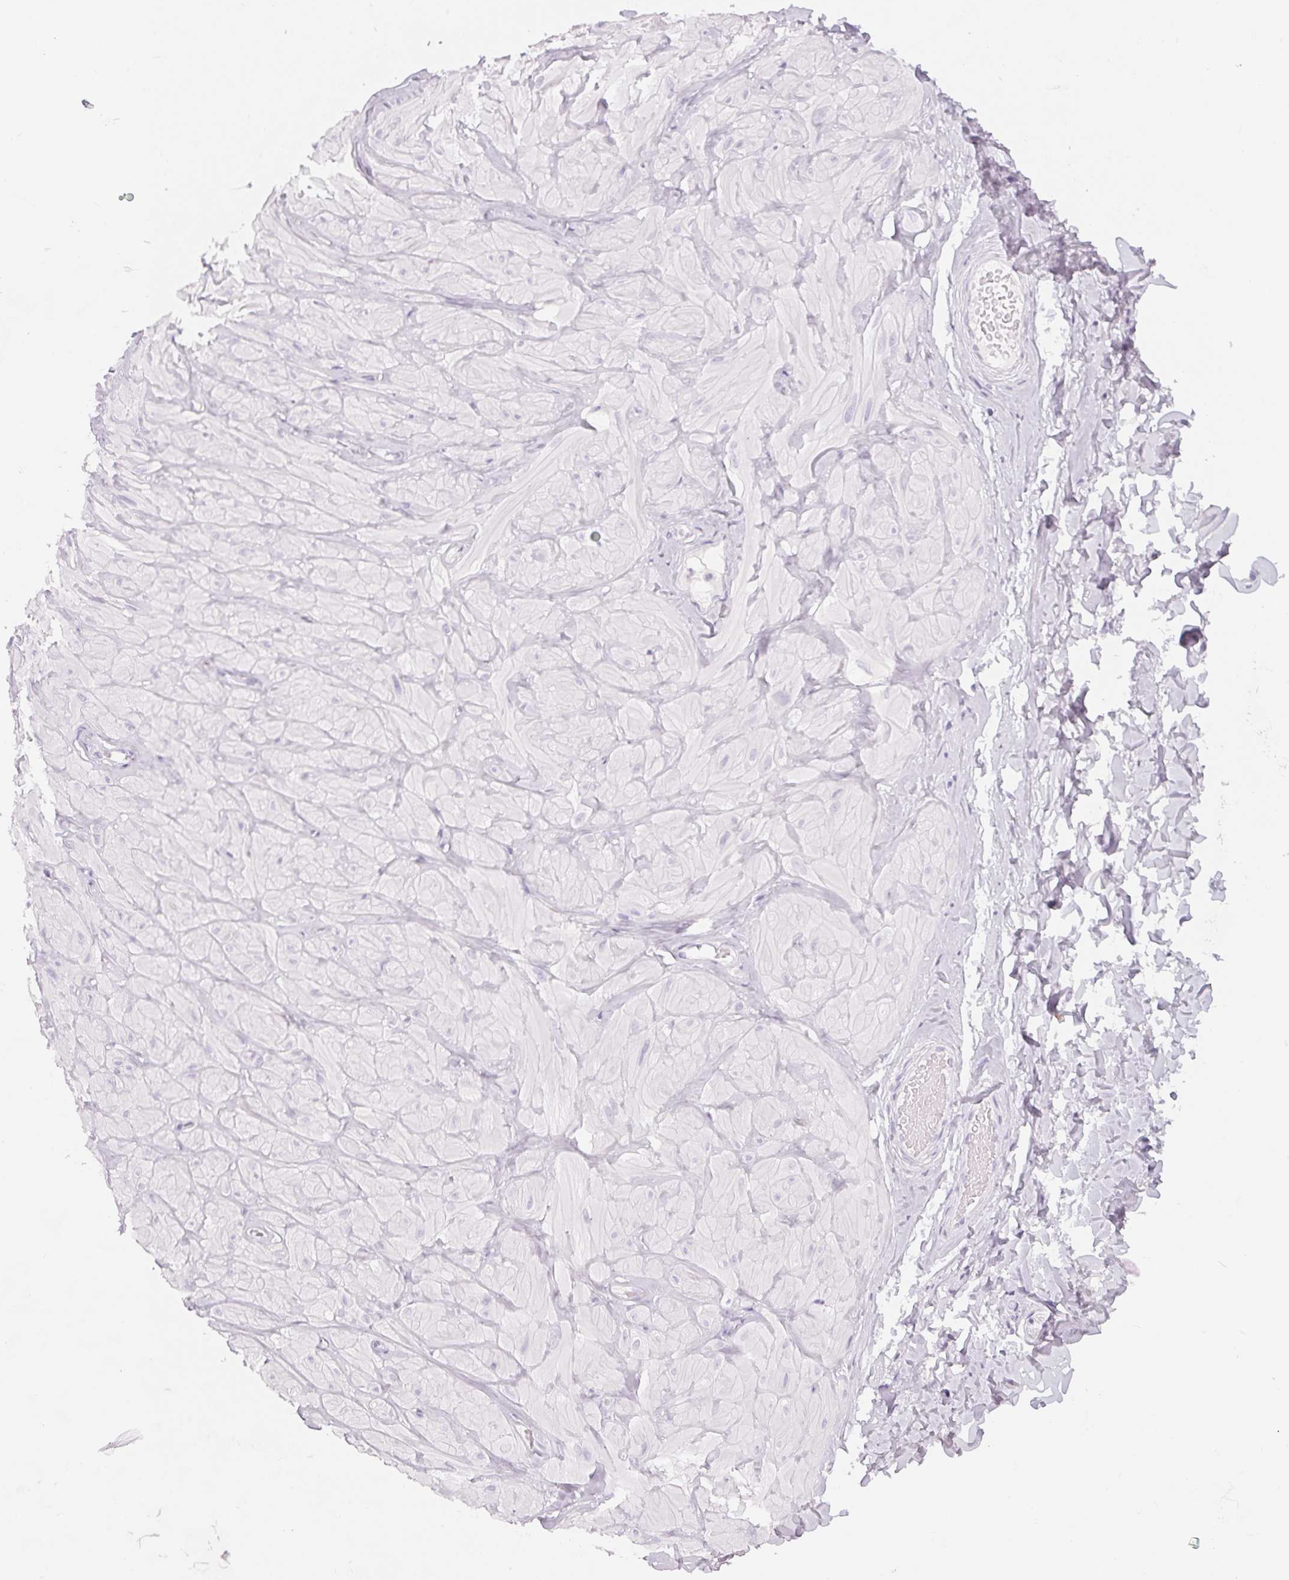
{"staining": {"intensity": "negative", "quantity": "none", "location": "none"}, "tissue": "adipose tissue", "cell_type": "Adipocytes", "image_type": "normal", "snomed": [{"axis": "morphology", "description": "Normal tissue, NOS"}, {"axis": "topography", "description": "Soft tissue"}, {"axis": "topography", "description": "Adipose tissue"}, {"axis": "topography", "description": "Vascular tissue"}, {"axis": "topography", "description": "Peripheral nerve tissue"}], "caption": "A photomicrograph of adipose tissue stained for a protein exhibits no brown staining in adipocytes. Nuclei are stained in blue.", "gene": "SPACA5B", "patient": {"sex": "male", "age": 29}}